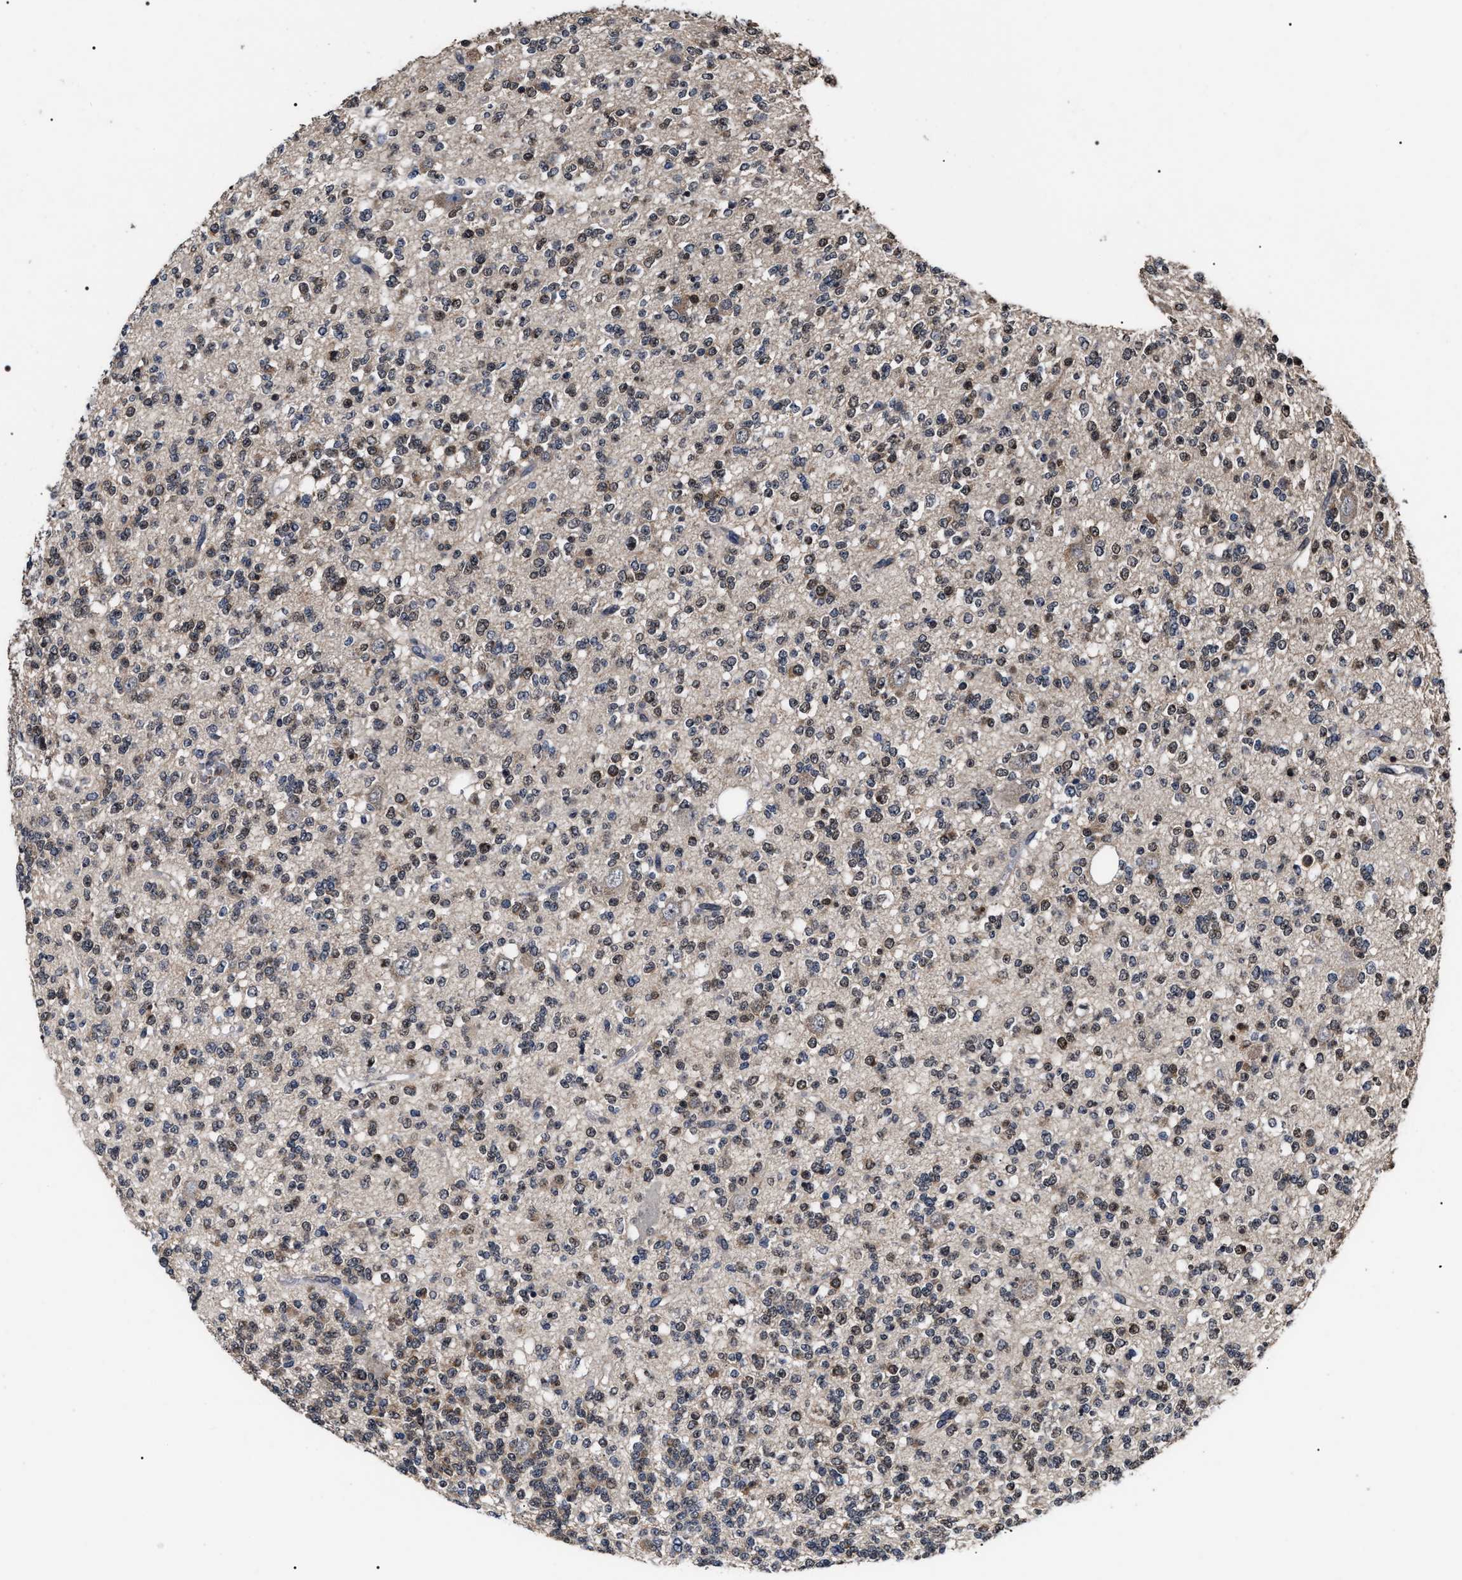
{"staining": {"intensity": "moderate", "quantity": ">75%", "location": "nuclear"}, "tissue": "glioma", "cell_type": "Tumor cells", "image_type": "cancer", "snomed": [{"axis": "morphology", "description": "Glioma, malignant, Low grade"}, {"axis": "topography", "description": "Brain"}], "caption": "This photomicrograph displays glioma stained with immunohistochemistry (IHC) to label a protein in brown. The nuclear of tumor cells show moderate positivity for the protein. Nuclei are counter-stained blue.", "gene": "UPF3A", "patient": {"sex": "male", "age": 38}}